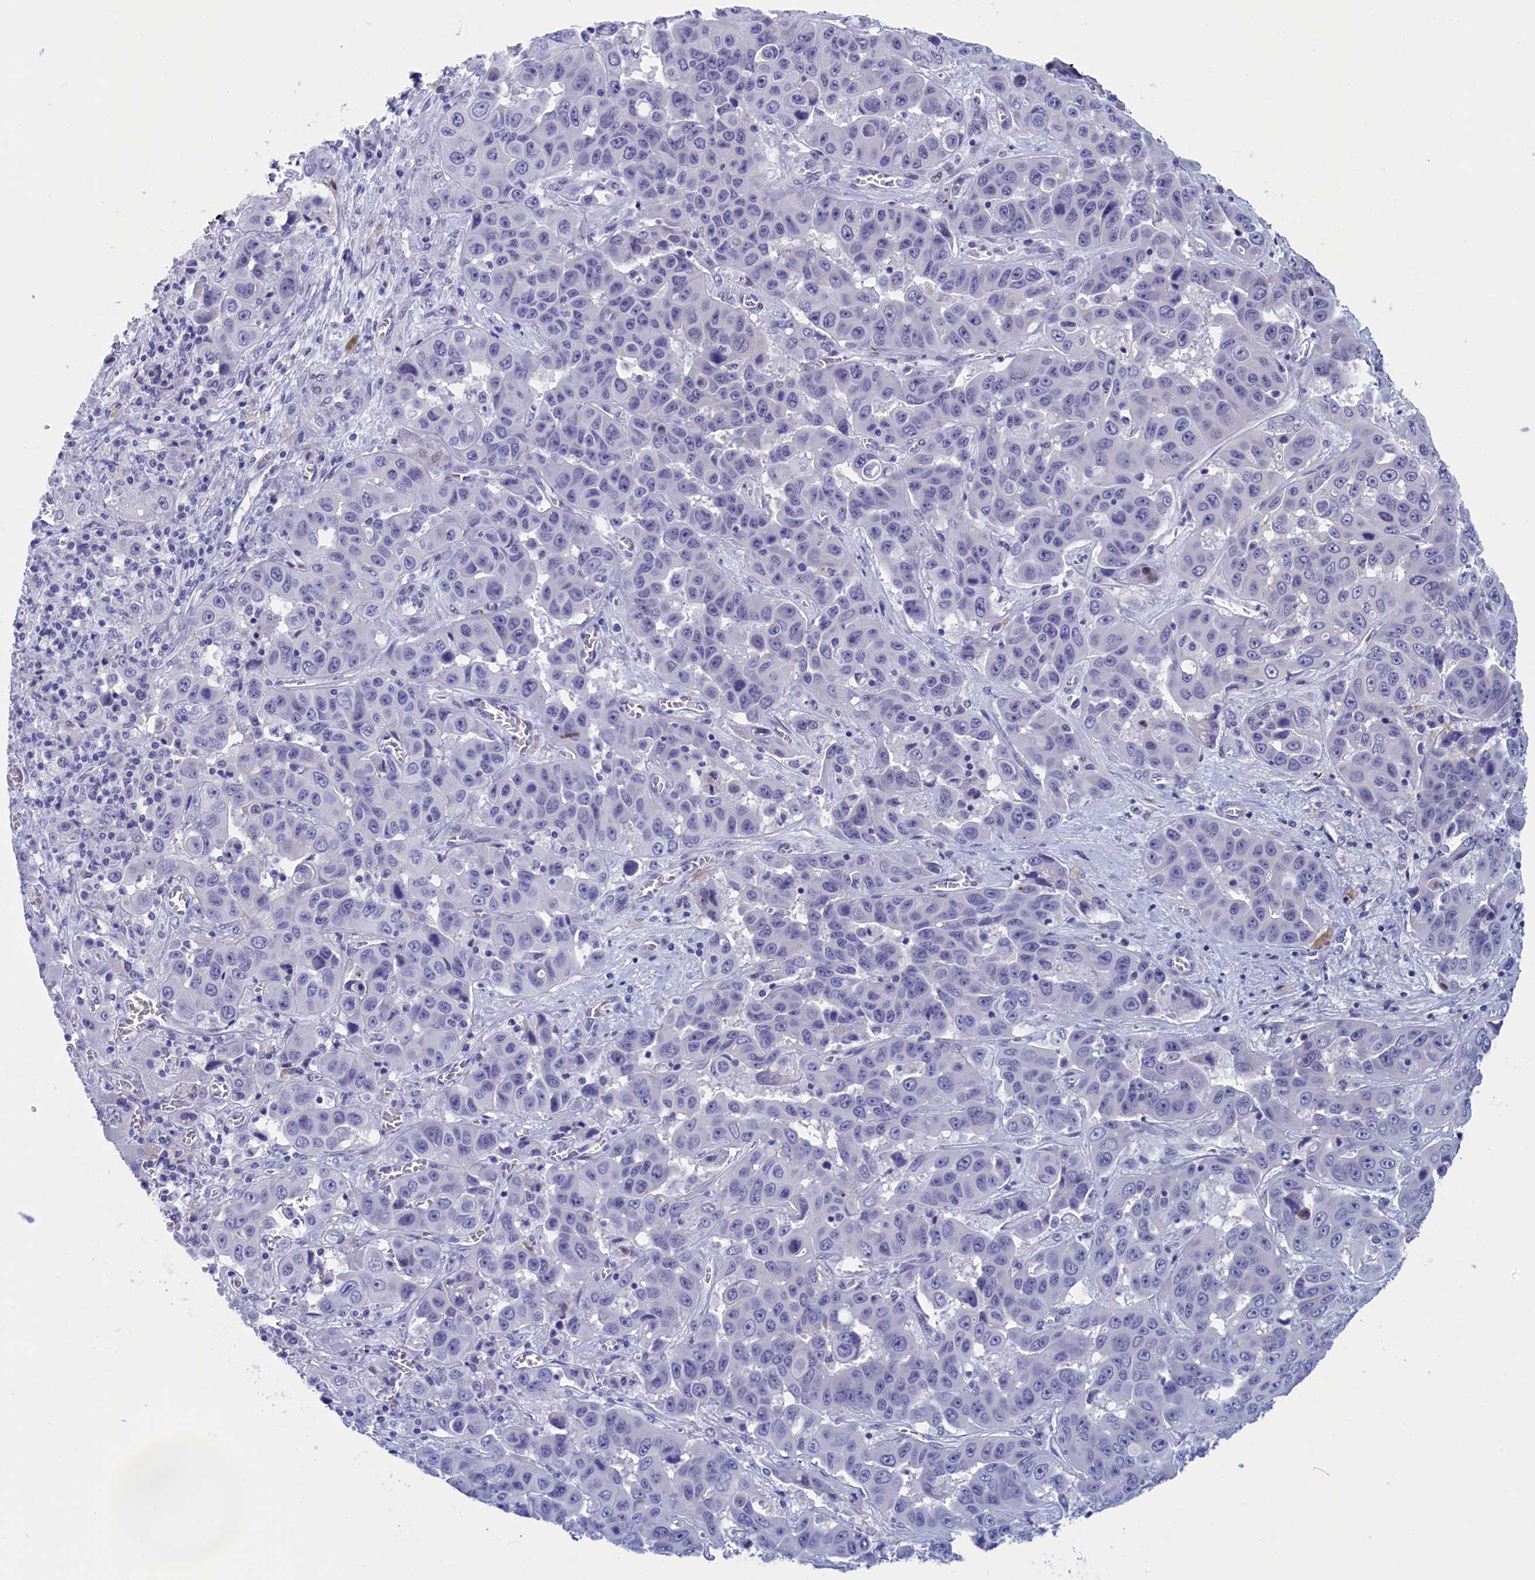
{"staining": {"intensity": "negative", "quantity": "none", "location": "none"}, "tissue": "liver cancer", "cell_type": "Tumor cells", "image_type": "cancer", "snomed": [{"axis": "morphology", "description": "Cholangiocarcinoma"}, {"axis": "topography", "description": "Liver"}], "caption": "An image of human liver cholangiocarcinoma is negative for staining in tumor cells.", "gene": "WDR83", "patient": {"sex": "female", "age": 52}}